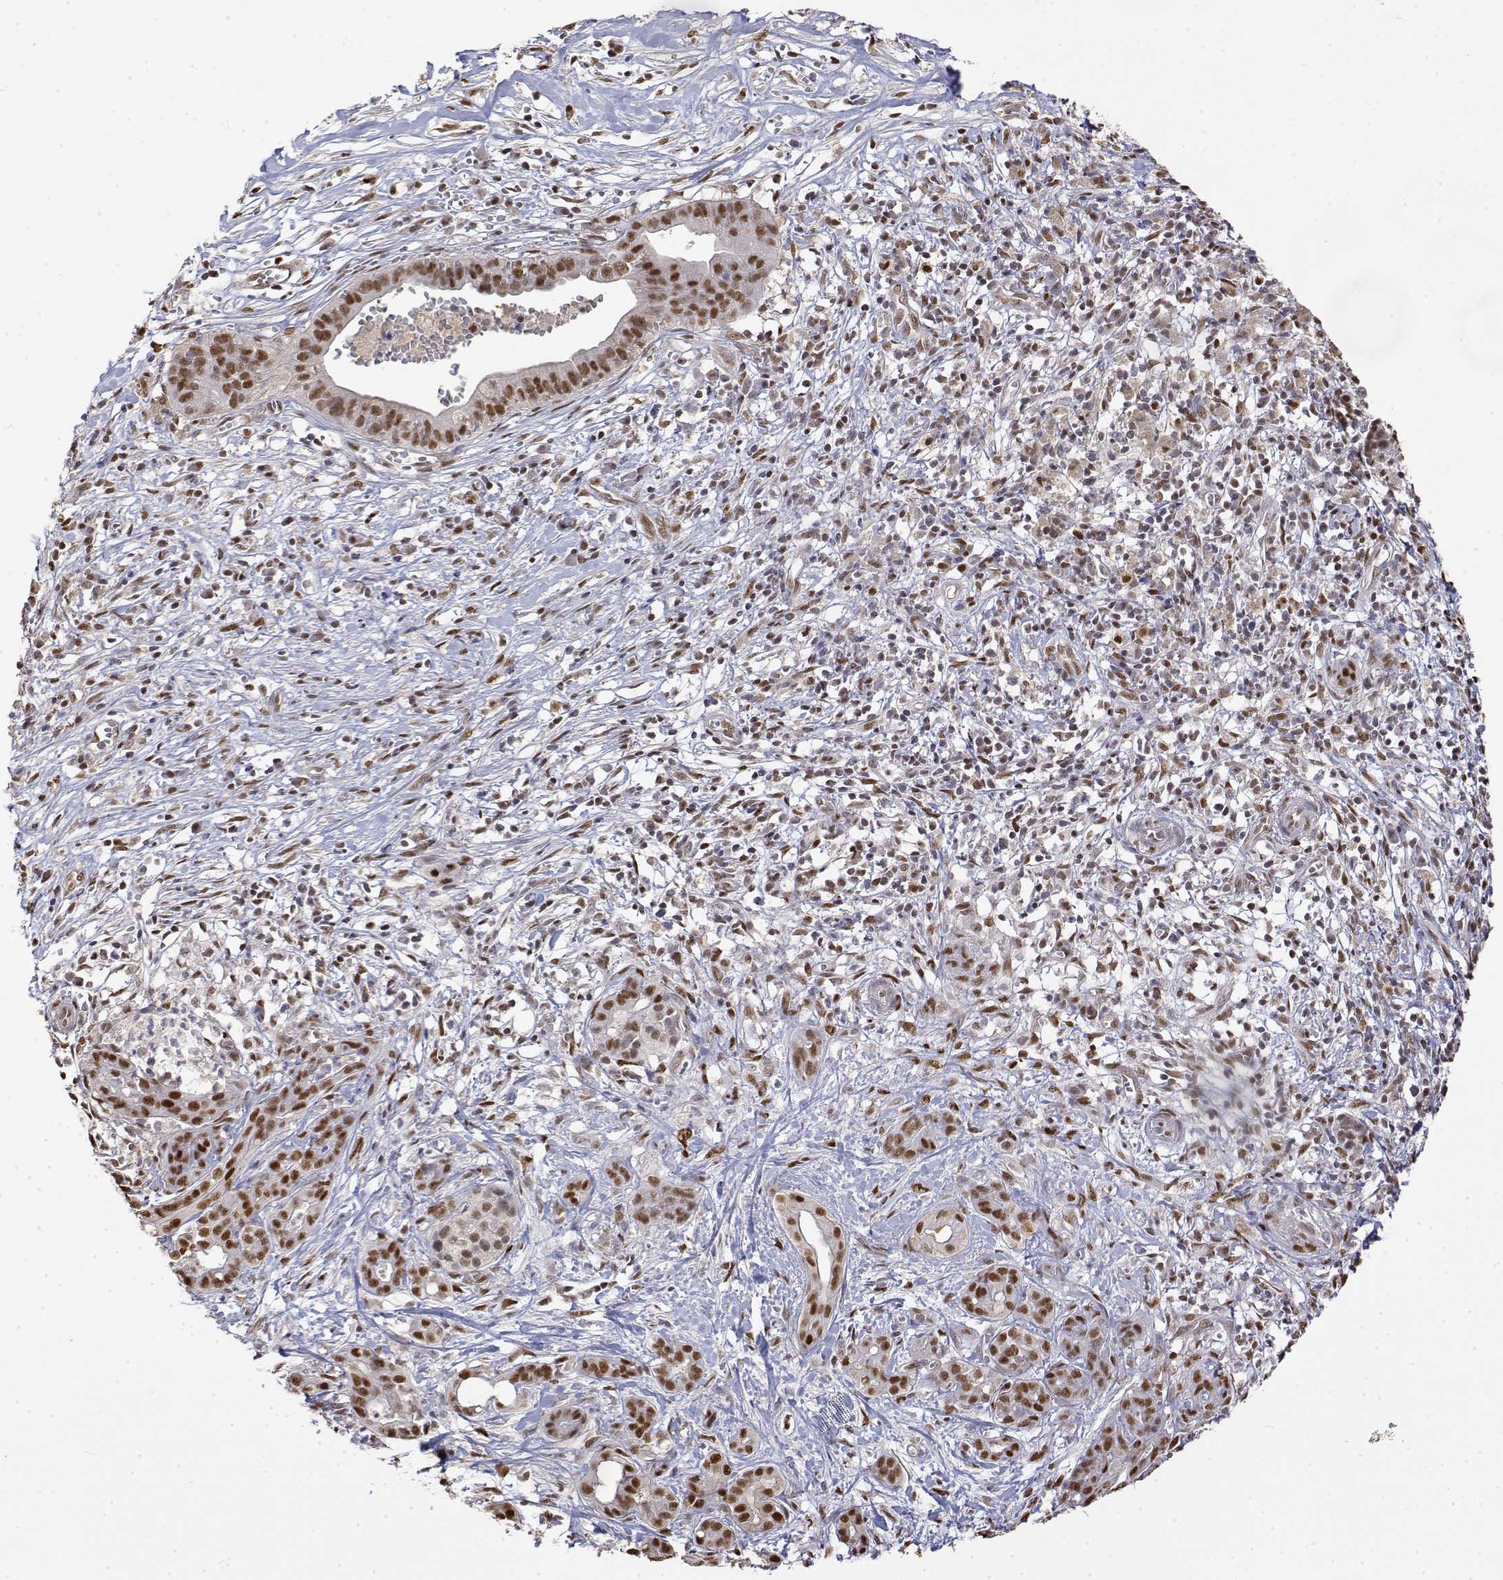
{"staining": {"intensity": "moderate", "quantity": ">75%", "location": "nuclear"}, "tissue": "pancreatic cancer", "cell_type": "Tumor cells", "image_type": "cancer", "snomed": [{"axis": "morphology", "description": "Adenocarcinoma, NOS"}, {"axis": "topography", "description": "Pancreas"}], "caption": "Adenocarcinoma (pancreatic) stained with a protein marker demonstrates moderate staining in tumor cells.", "gene": "TPI1", "patient": {"sex": "male", "age": 61}}